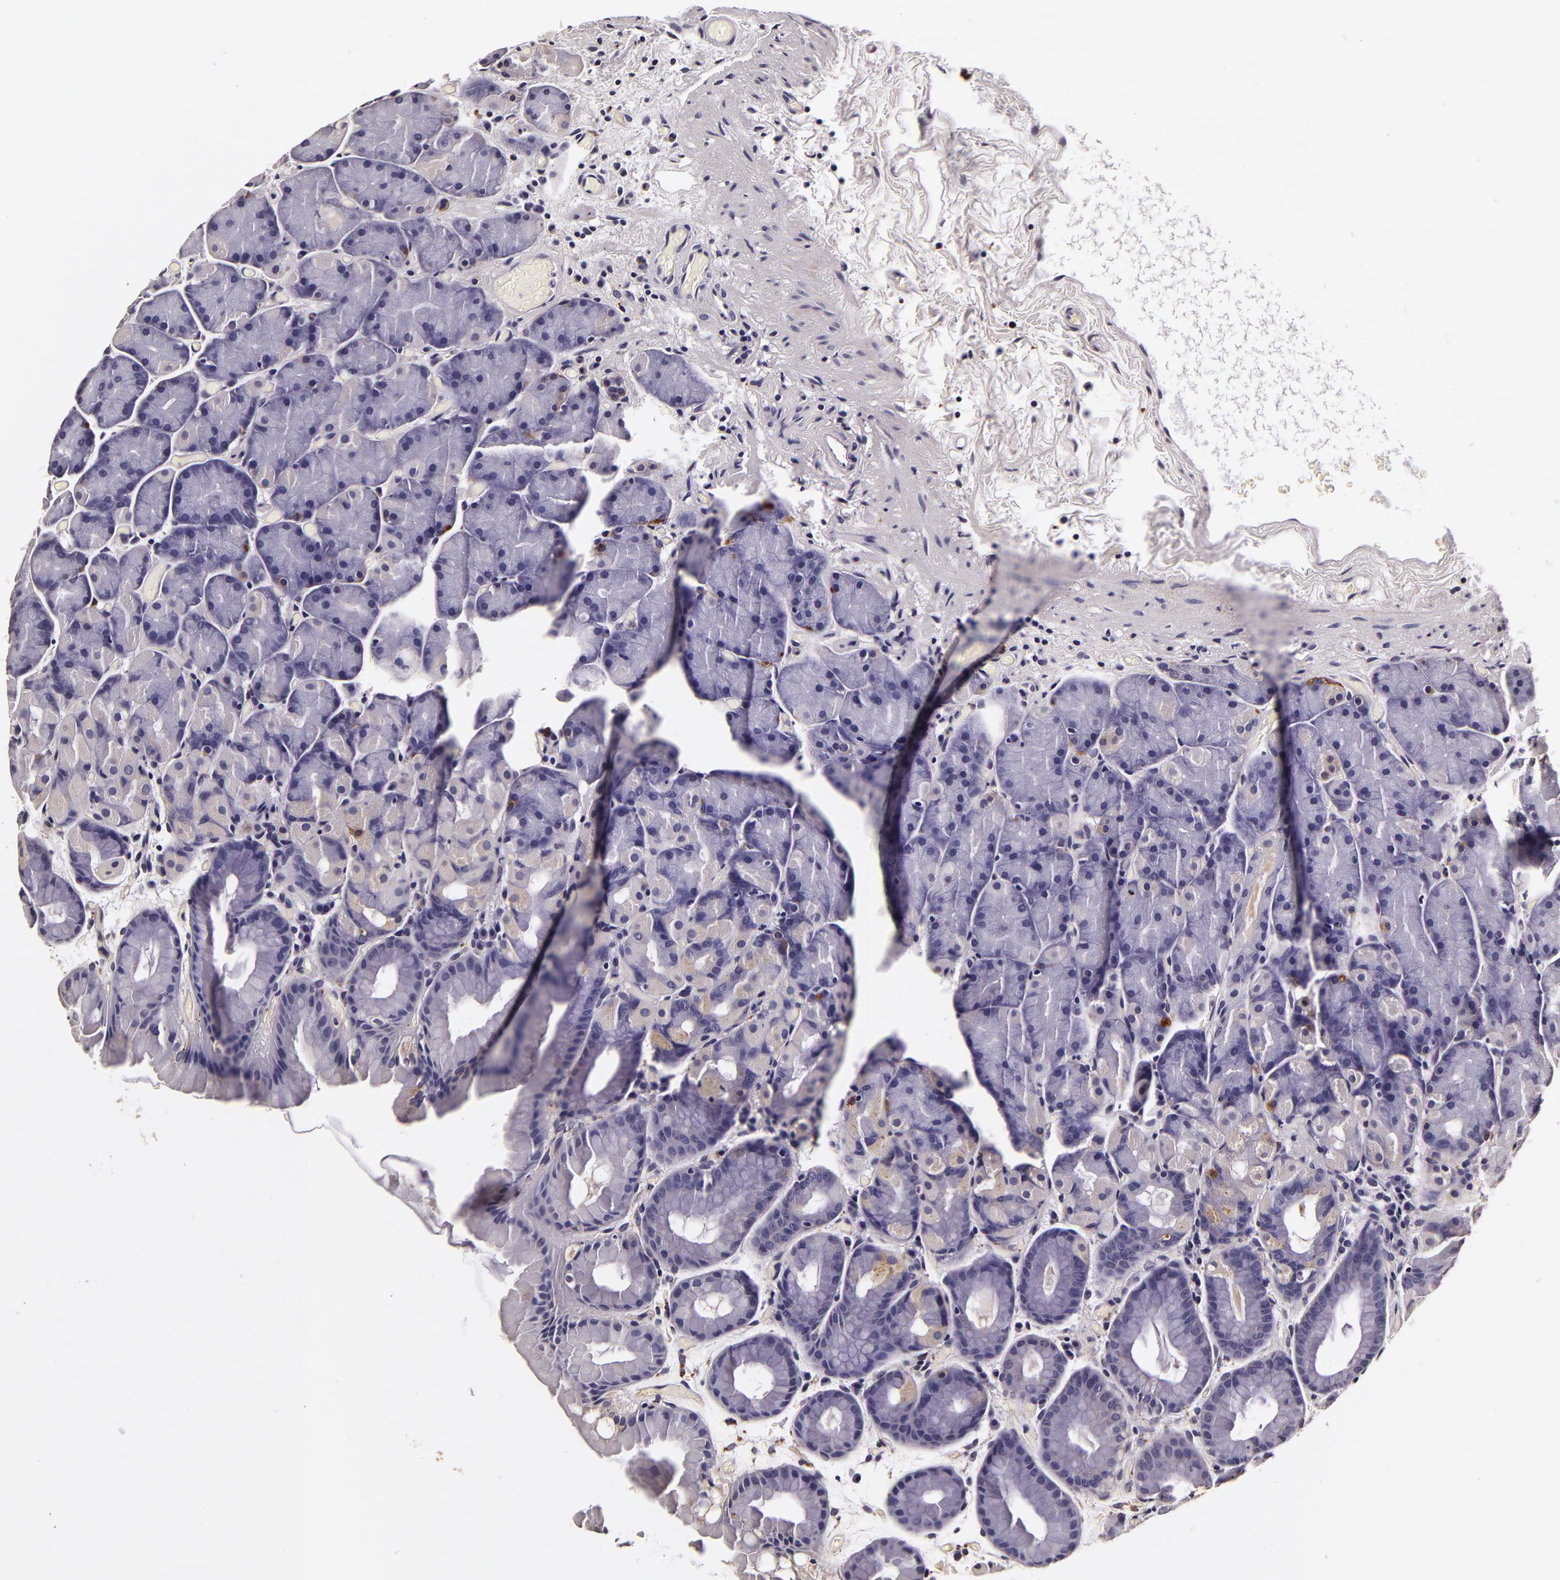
{"staining": {"intensity": "negative", "quantity": "none", "location": "none"}, "tissue": "stomach", "cell_type": "Glandular cells", "image_type": "normal", "snomed": [{"axis": "morphology", "description": "Normal tissue, NOS"}, {"axis": "topography", "description": "Stomach, upper"}], "caption": "DAB (3,3'-diaminobenzidine) immunohistochemical staining of benign human stomach displays no significant staining in glandular cells.", "gene": "LGALS3BP", "patient": {"sex": "male", "age": 47}}